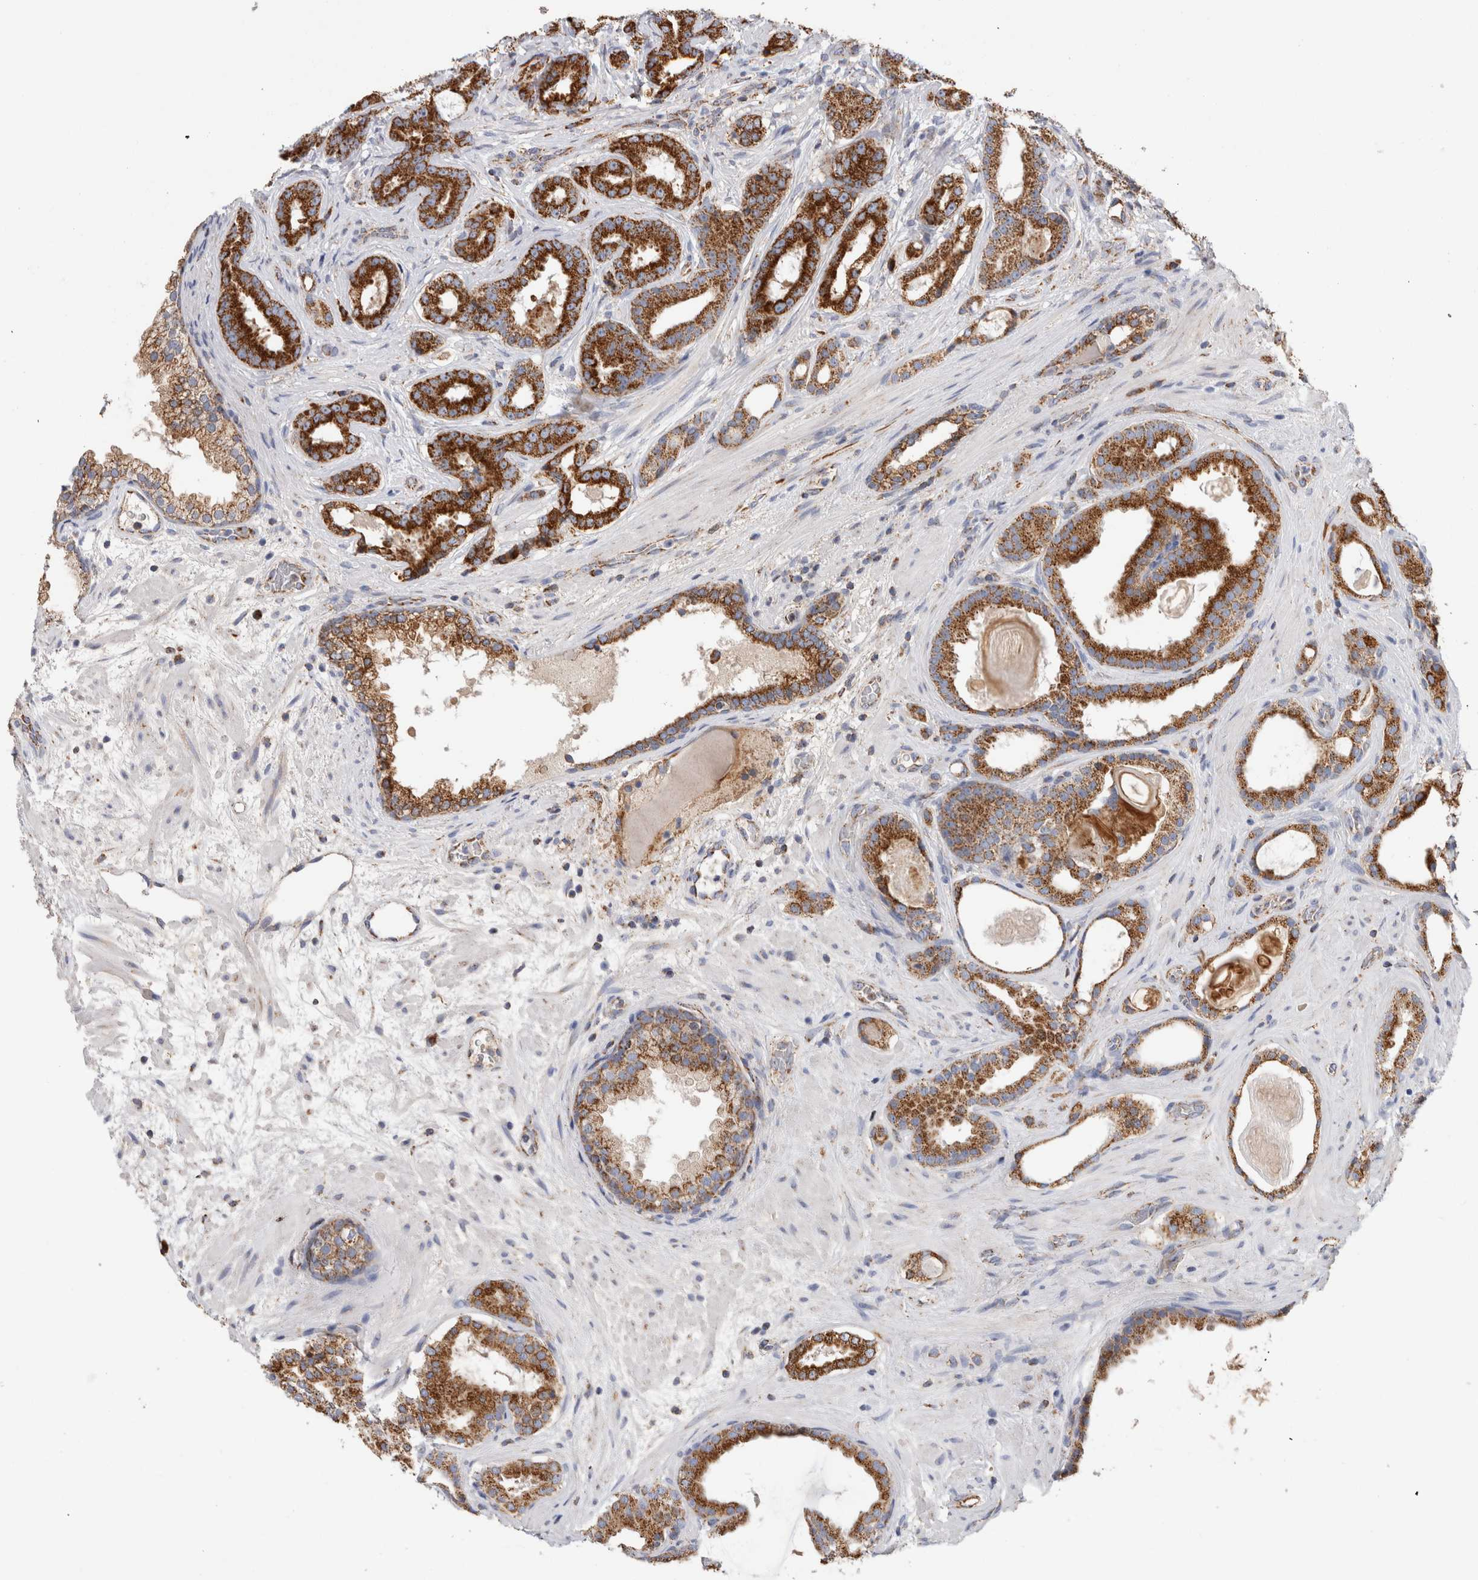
{"staining": {"intensity": "strong", "quantity": ">75%", "location": "cytoplasmic/membranous"}, "tissue": "prostate cancer", "cell_type": "Tumor cells", "image_type": "cancer", "snomed": [{"axis": "morphology", "description": "Adenocarcinoma, High grade"}, {"axis": "topography", "description": "Prostate"}], "caption": "Protein staining shows strong cytoplasmic/membranous staining in about >75% of tumor cells in adenocarcinoma (high-grade) (prostate).", "gene": "IARS2", "patient": {"sex": "male", "age": 60}}